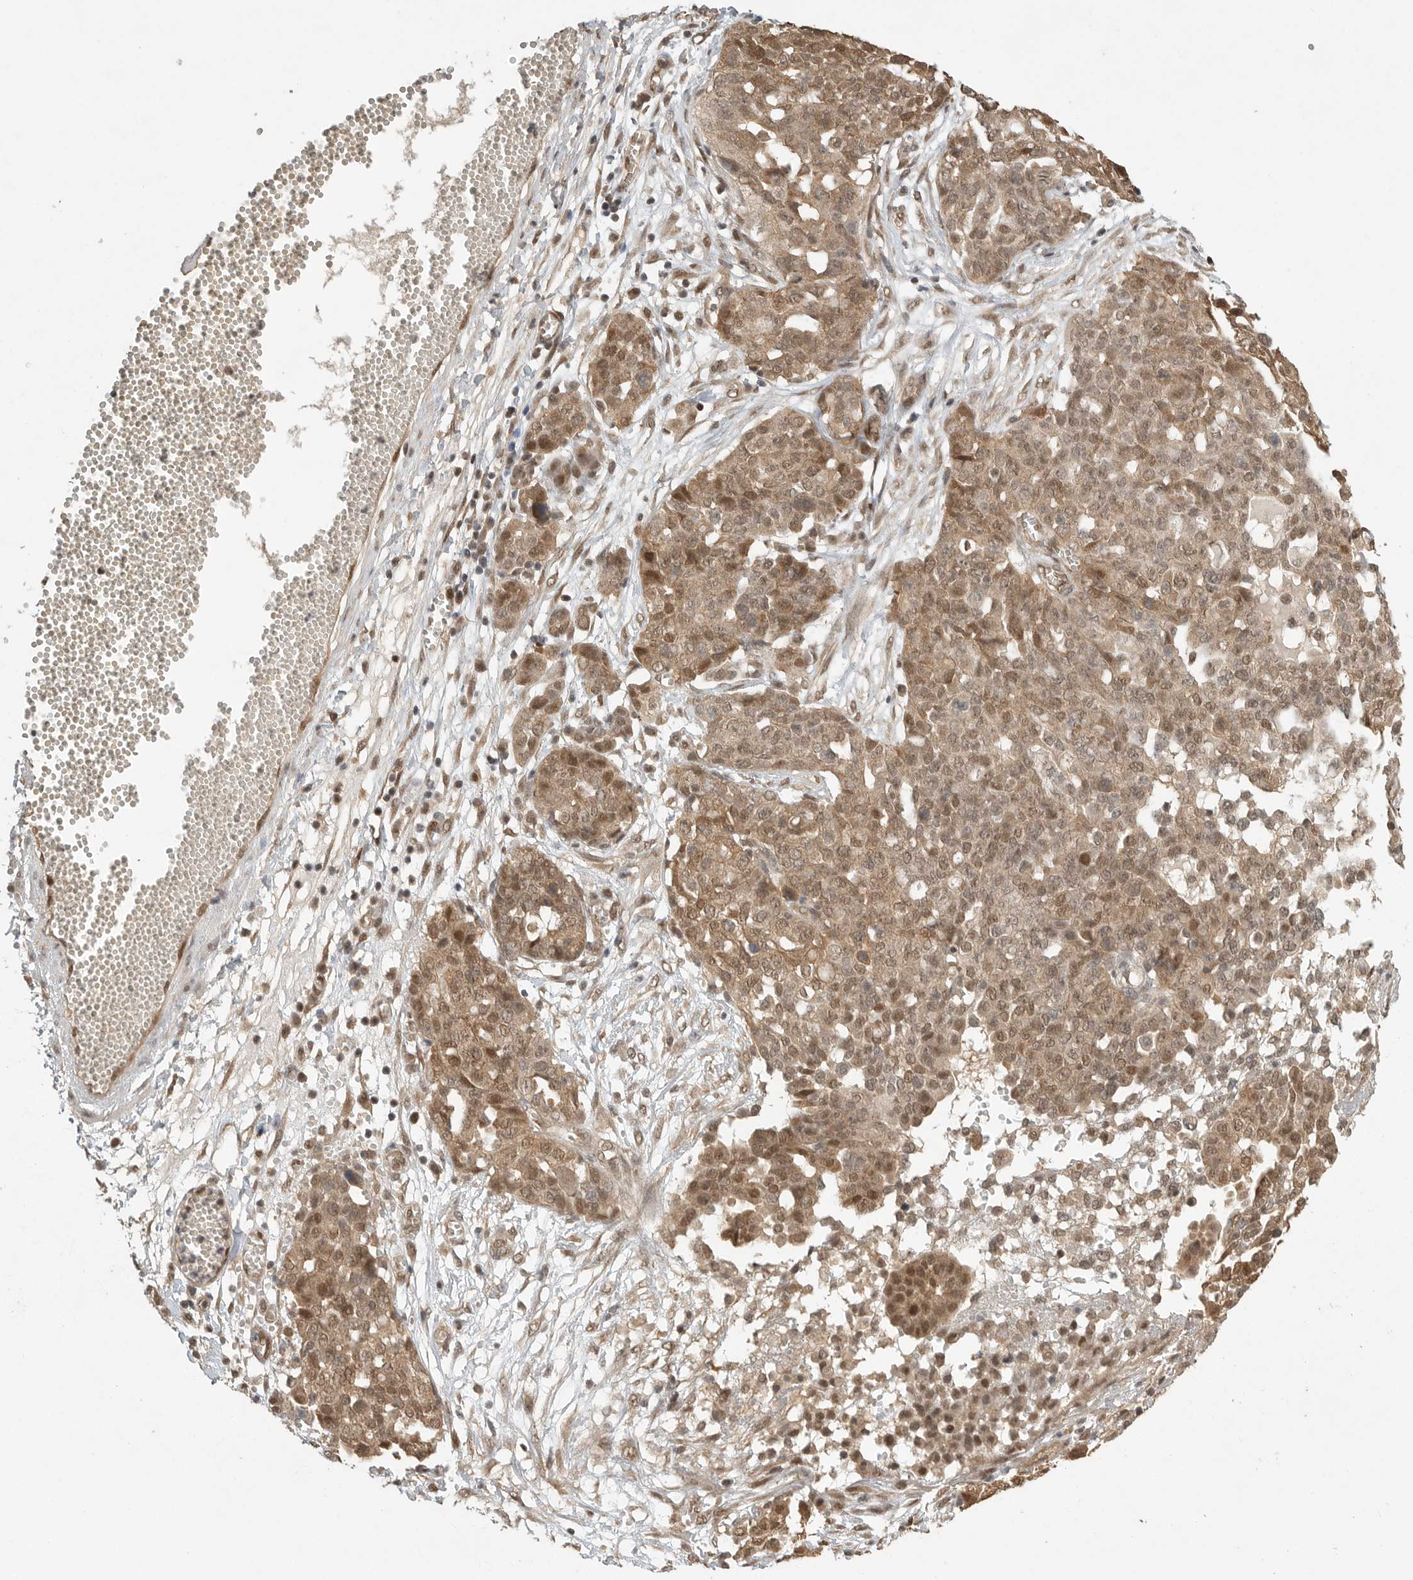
{"staining": {"intensity": "moderate", "quantity": ">75%", "location": "cytoplasmic/membranous,nuclear"}, "tissue": "ovarian cancer", "cell_type": "Tumor cells", "image_type": "cancer", "snomed": [{"axis": "morphology", "description": "Cystadenocarcinoma, serous, NOS"}, {"axis": "topography", "description": "Soft tissue"}, {"axis": "topography", "description": "Ovary"}], "caption": "Protein analysis of serous cystadenocarcinoma (ovarian) tissue reveals moderate cytoplasmic/membranous and nuclear positivity in about >75% of tumor cells.", "gene": "DFFA", "patient": {"sex": "female", "age": 57}}